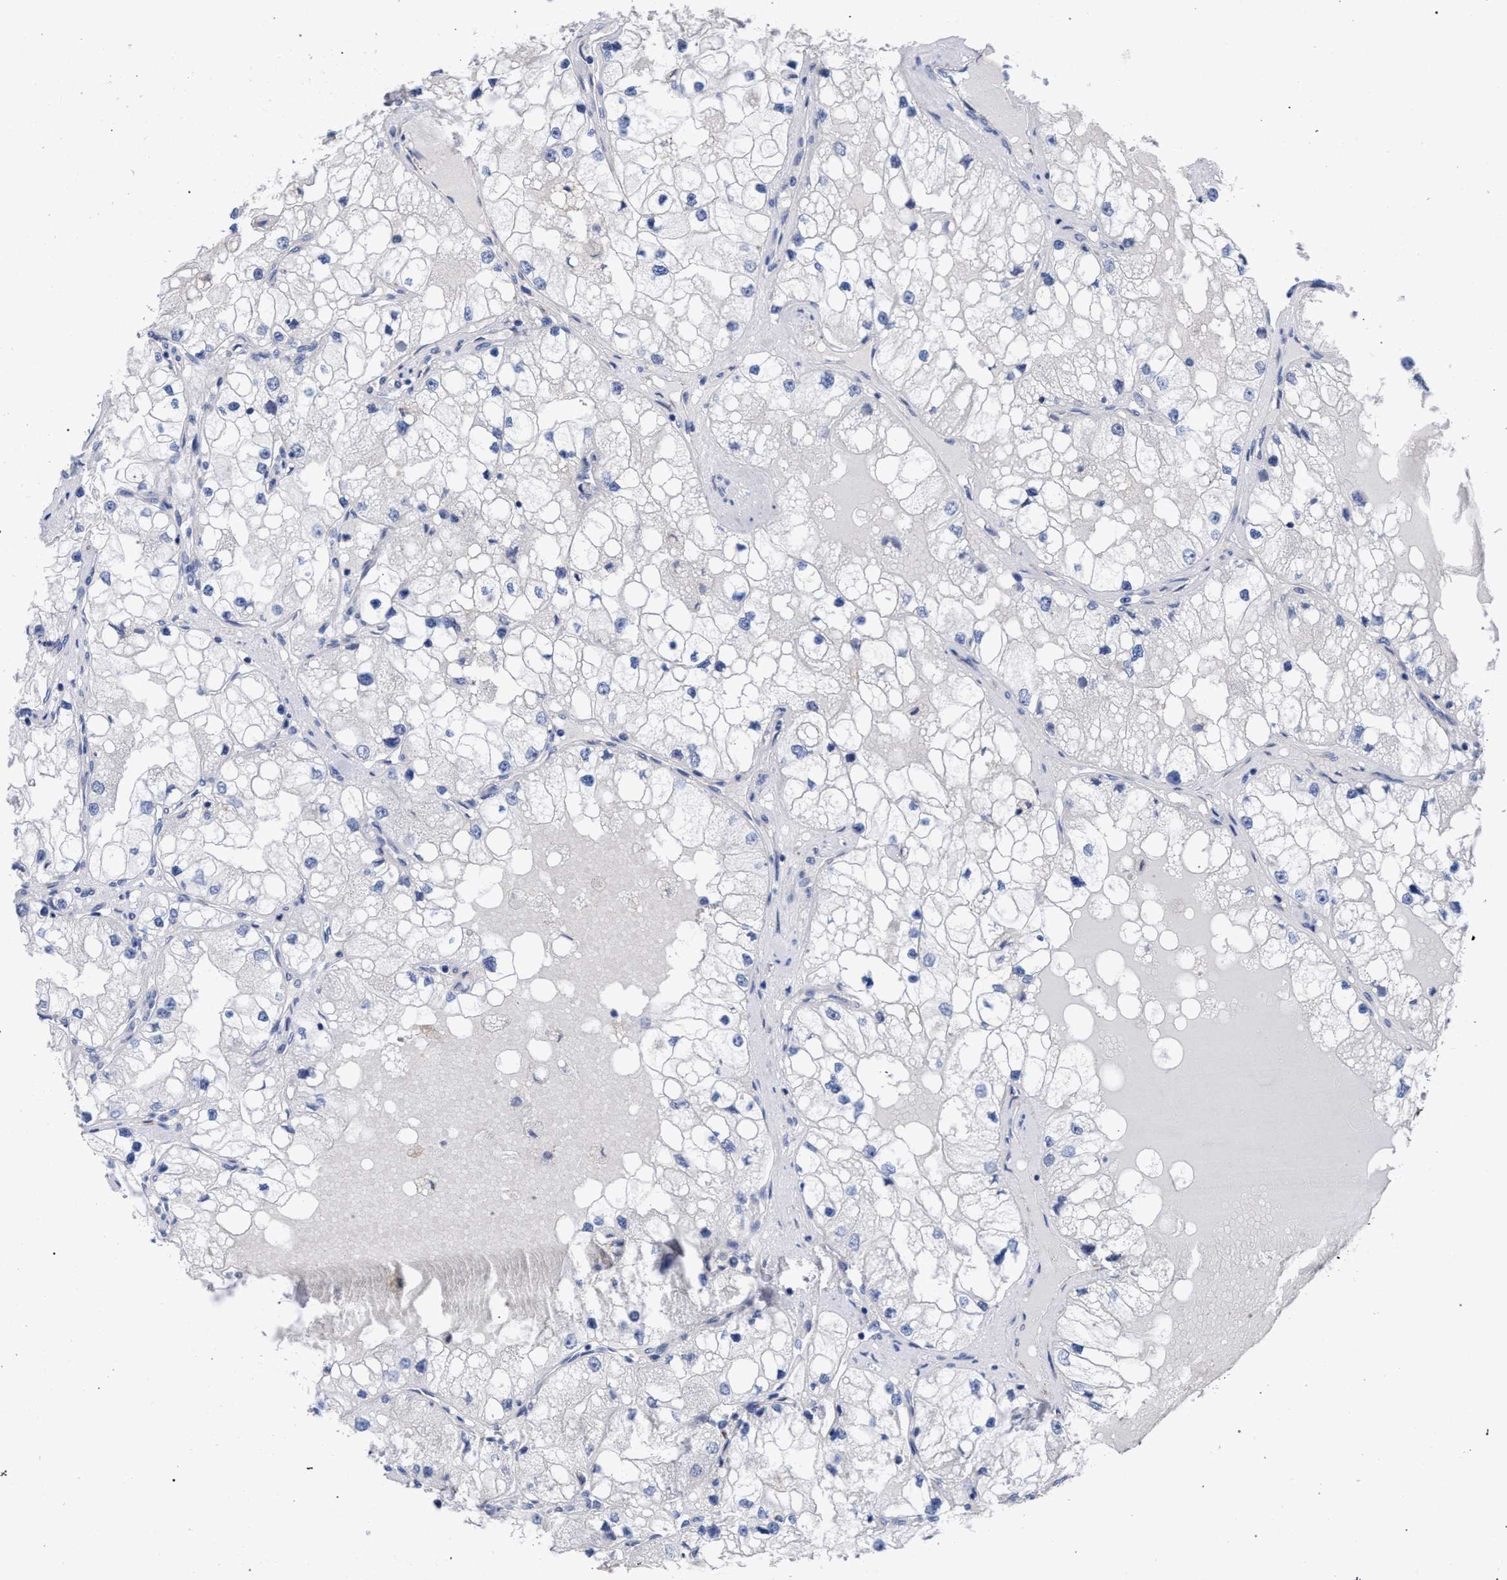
{"staining": {"intensity": "negative", "quantity": "none", "location": "none"}, "tissue": "renal cancer", "cell_type": "Tumor cells", "image_type": "cancer", "snomed": [{"axis": "morphology", "description": "Adenocarcinoma, NOS"}, {"axis": "topography", "description": "Kidney"}], "caption": "There is no significant staining in tumor cells of renal adenocarcinoma.", "gene": "GOLGA2", "patient": {"sex": "male", "age": 68}}